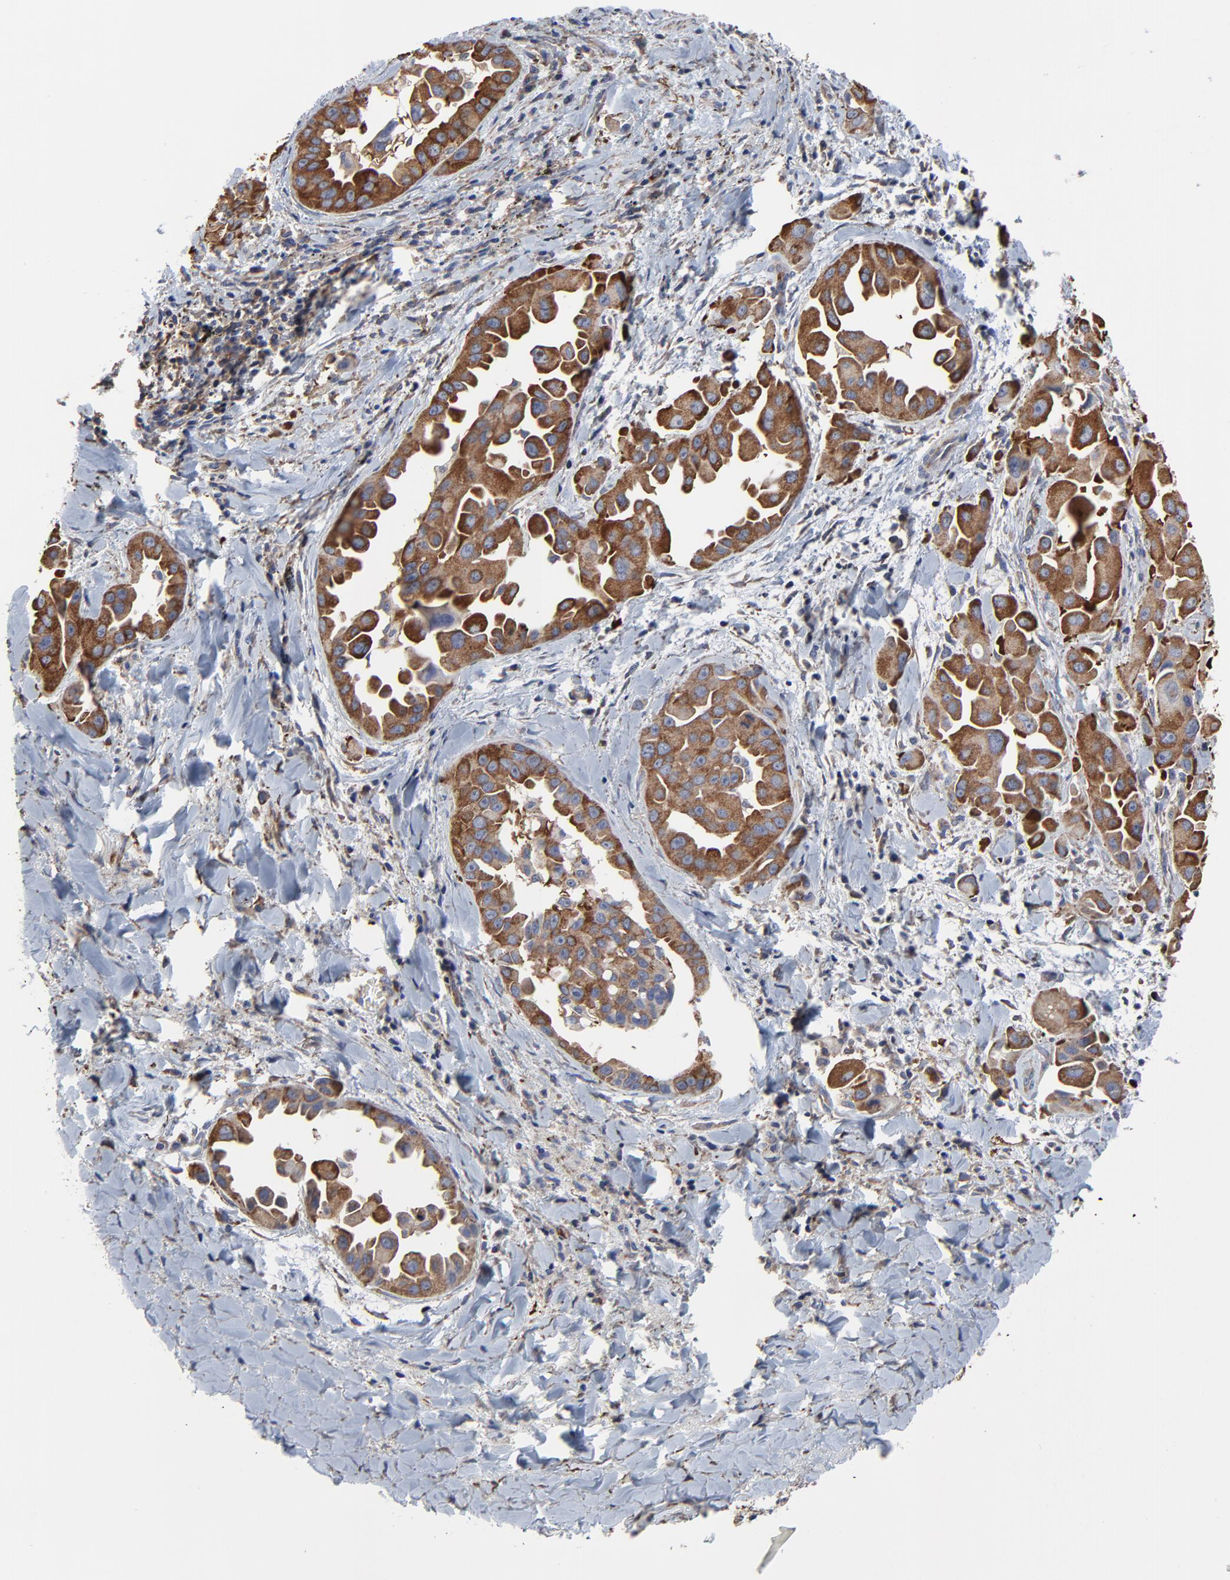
{"staining": {"intensity": "strong", "quantity": ">75%", "location": "cytoplasmic/membranous"}, "tissue": "lung cancer", "cell_type": "Tumor cells", "image_type": "cancer", "snomed": [{"axis": "morphology", "description": "Normal tissue, NOS"}, {"axis": "morphology", "description": "Adenocarcinoma, NOS"}, {"axis": "topography", "description": "Bronchus"}], "caption": "This is a histology image of immunohistochemistry (IHC) staining of adenocarcinoma (lung), which shows strong staining in the cytoplasmic/membranous of tumor cells.", "gene": "NXF3", "patient": {"sex": "male", "age": 68}}